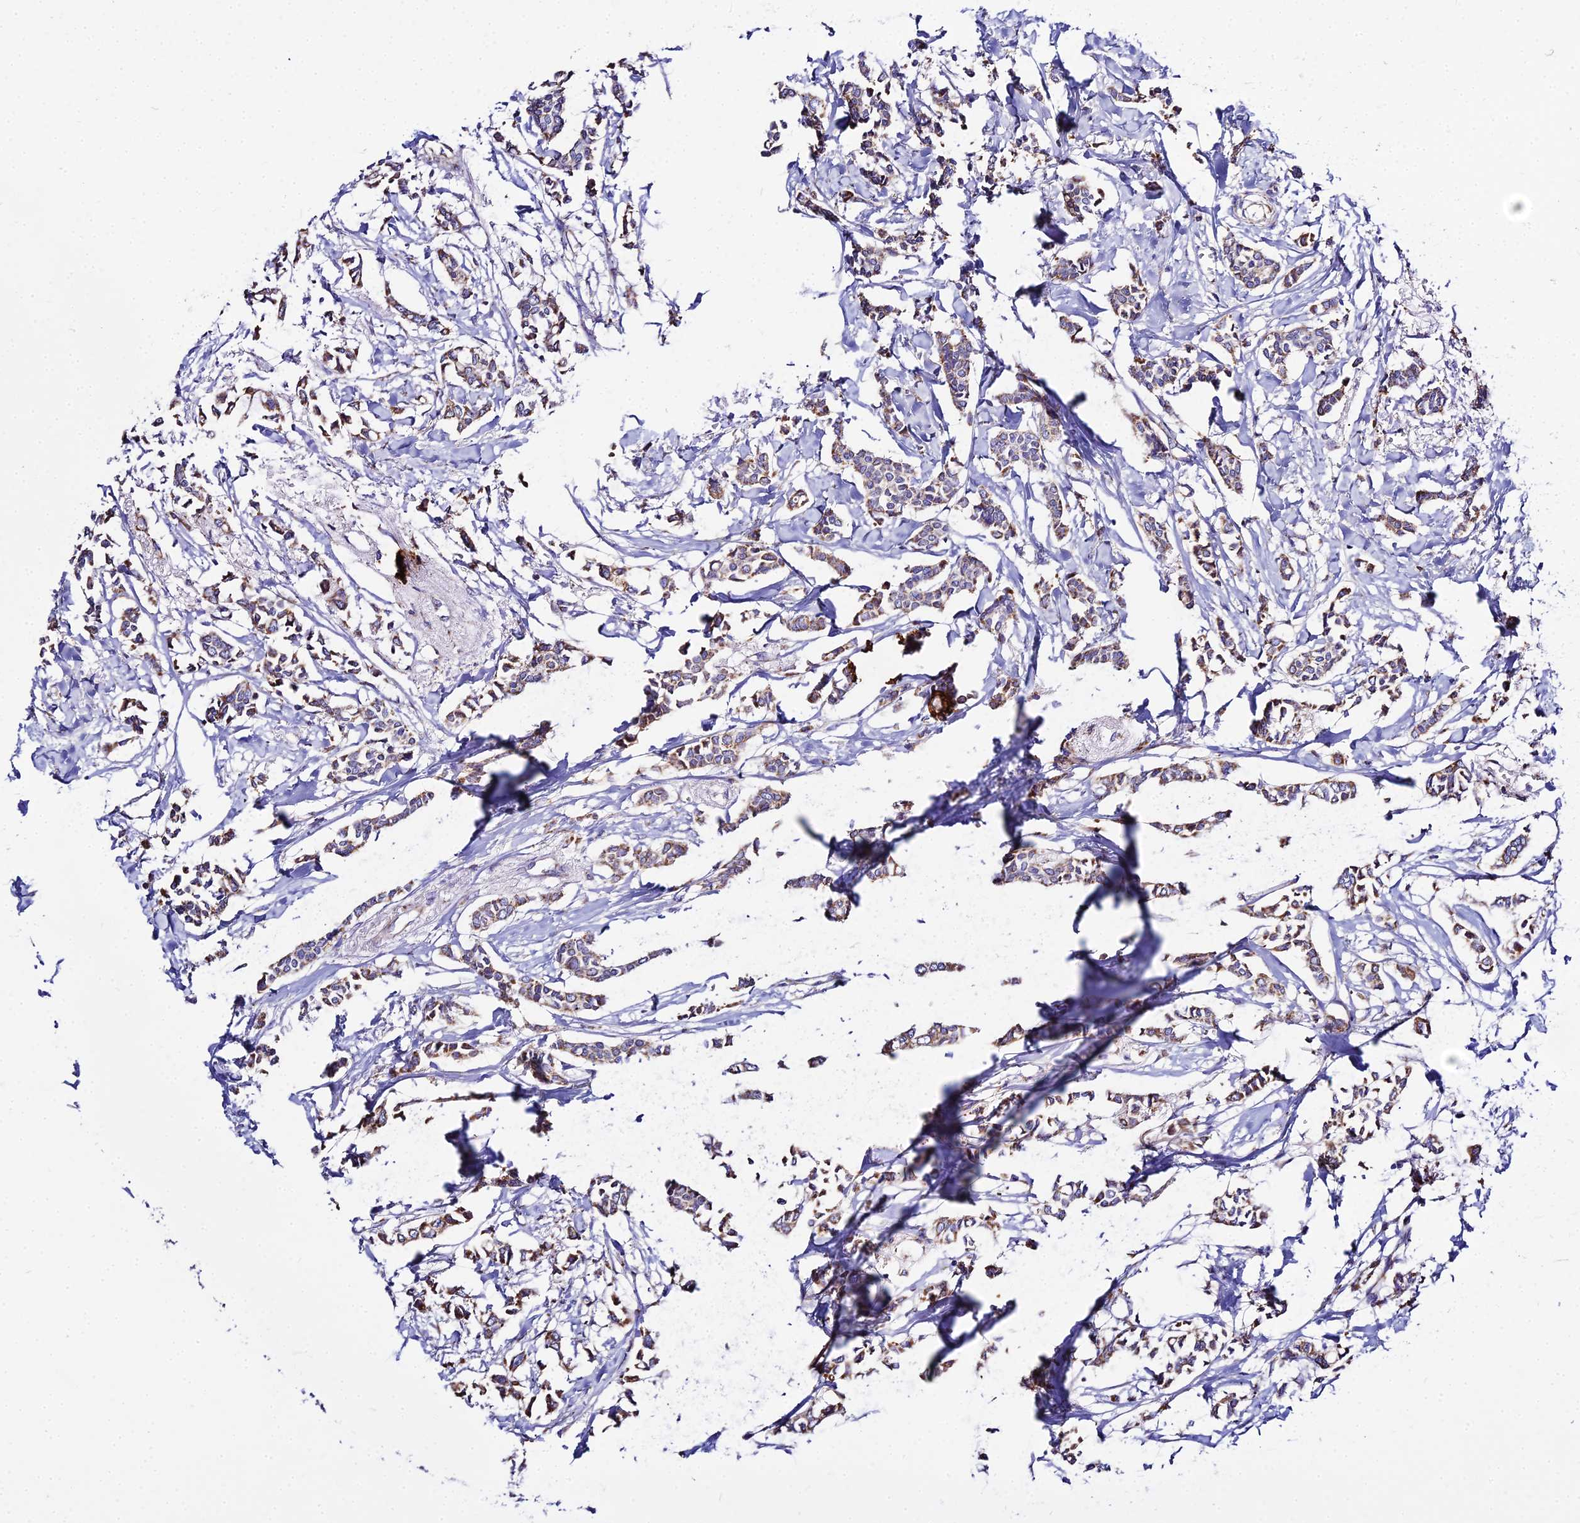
{"staining": {"intensity": "moderate", "quantity": ">75%", "location": "cytoplasmic/membranous"}, "tissue": "breast cancer", "cell_type": "Tumor cells", "image_type": "cancer", "snomed": [{"axis": "morphology", "description": "Duct carcinoma"}, {"axis": "topography", "description": "Breast"}], "caption": "Breast cancer stained for a protein (brown) reveals moderate cytoplasmic/membranous positive staining in about >75% of tumor cells.", "gene": "TYW5", "patient": {"sex": "female", "age": 41}}